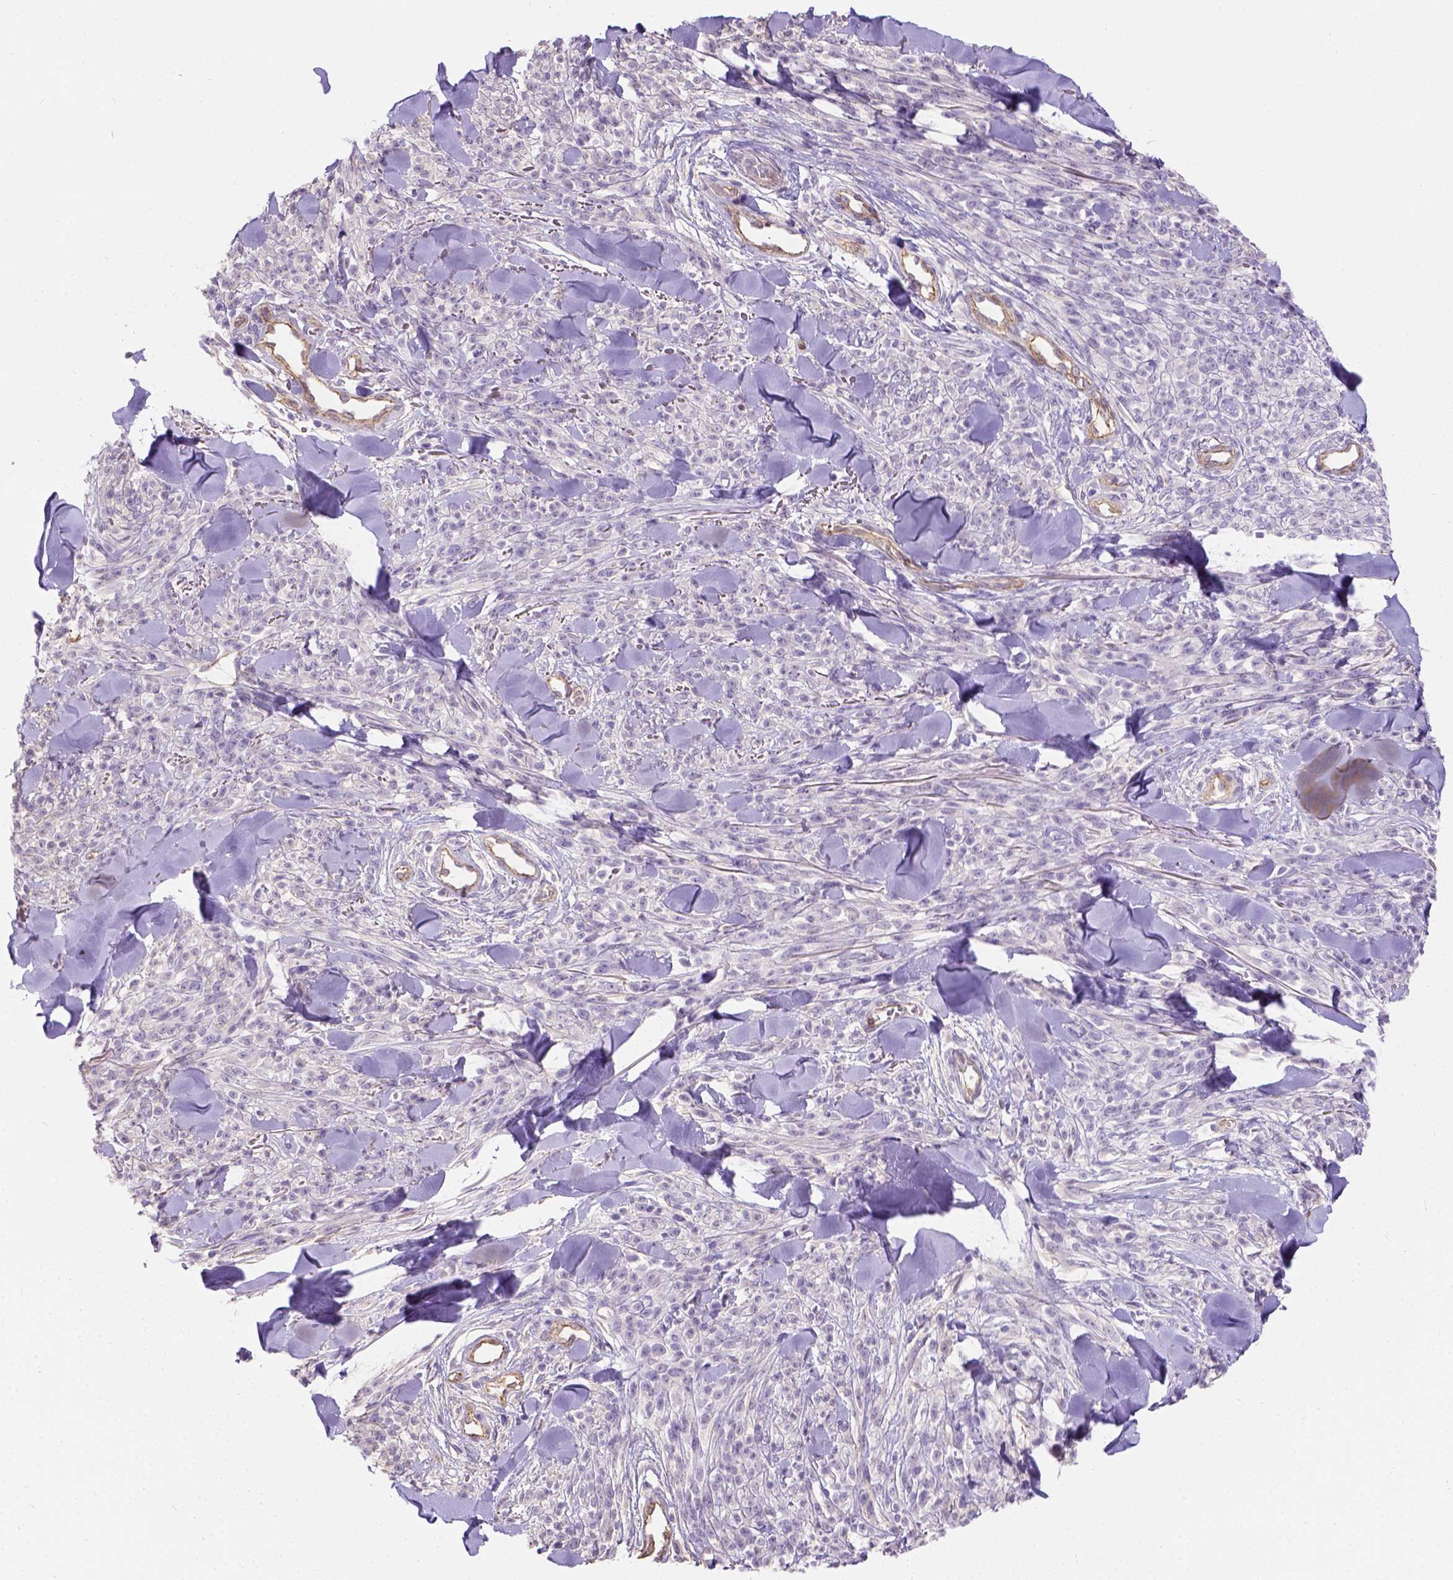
{"staining": {"intensity": "negative", "quantity": "none", "location": "none"}, "tissue": "melanoma", "cell_type": "Tumor cells", "image_type": "cancer", "snomed": [{"axis": "morphology", "description": "Malignant melanoma, NOS"}, {"axis": "topography", "description": "Skin"}, {"axis": "topography", "description": "Skin of trunk"}], "caption": "IHC of melanoma demonstrates no staining in tumor cells.", "gene": "PHF7", "patient": {"sex": "male", "age": 74}}